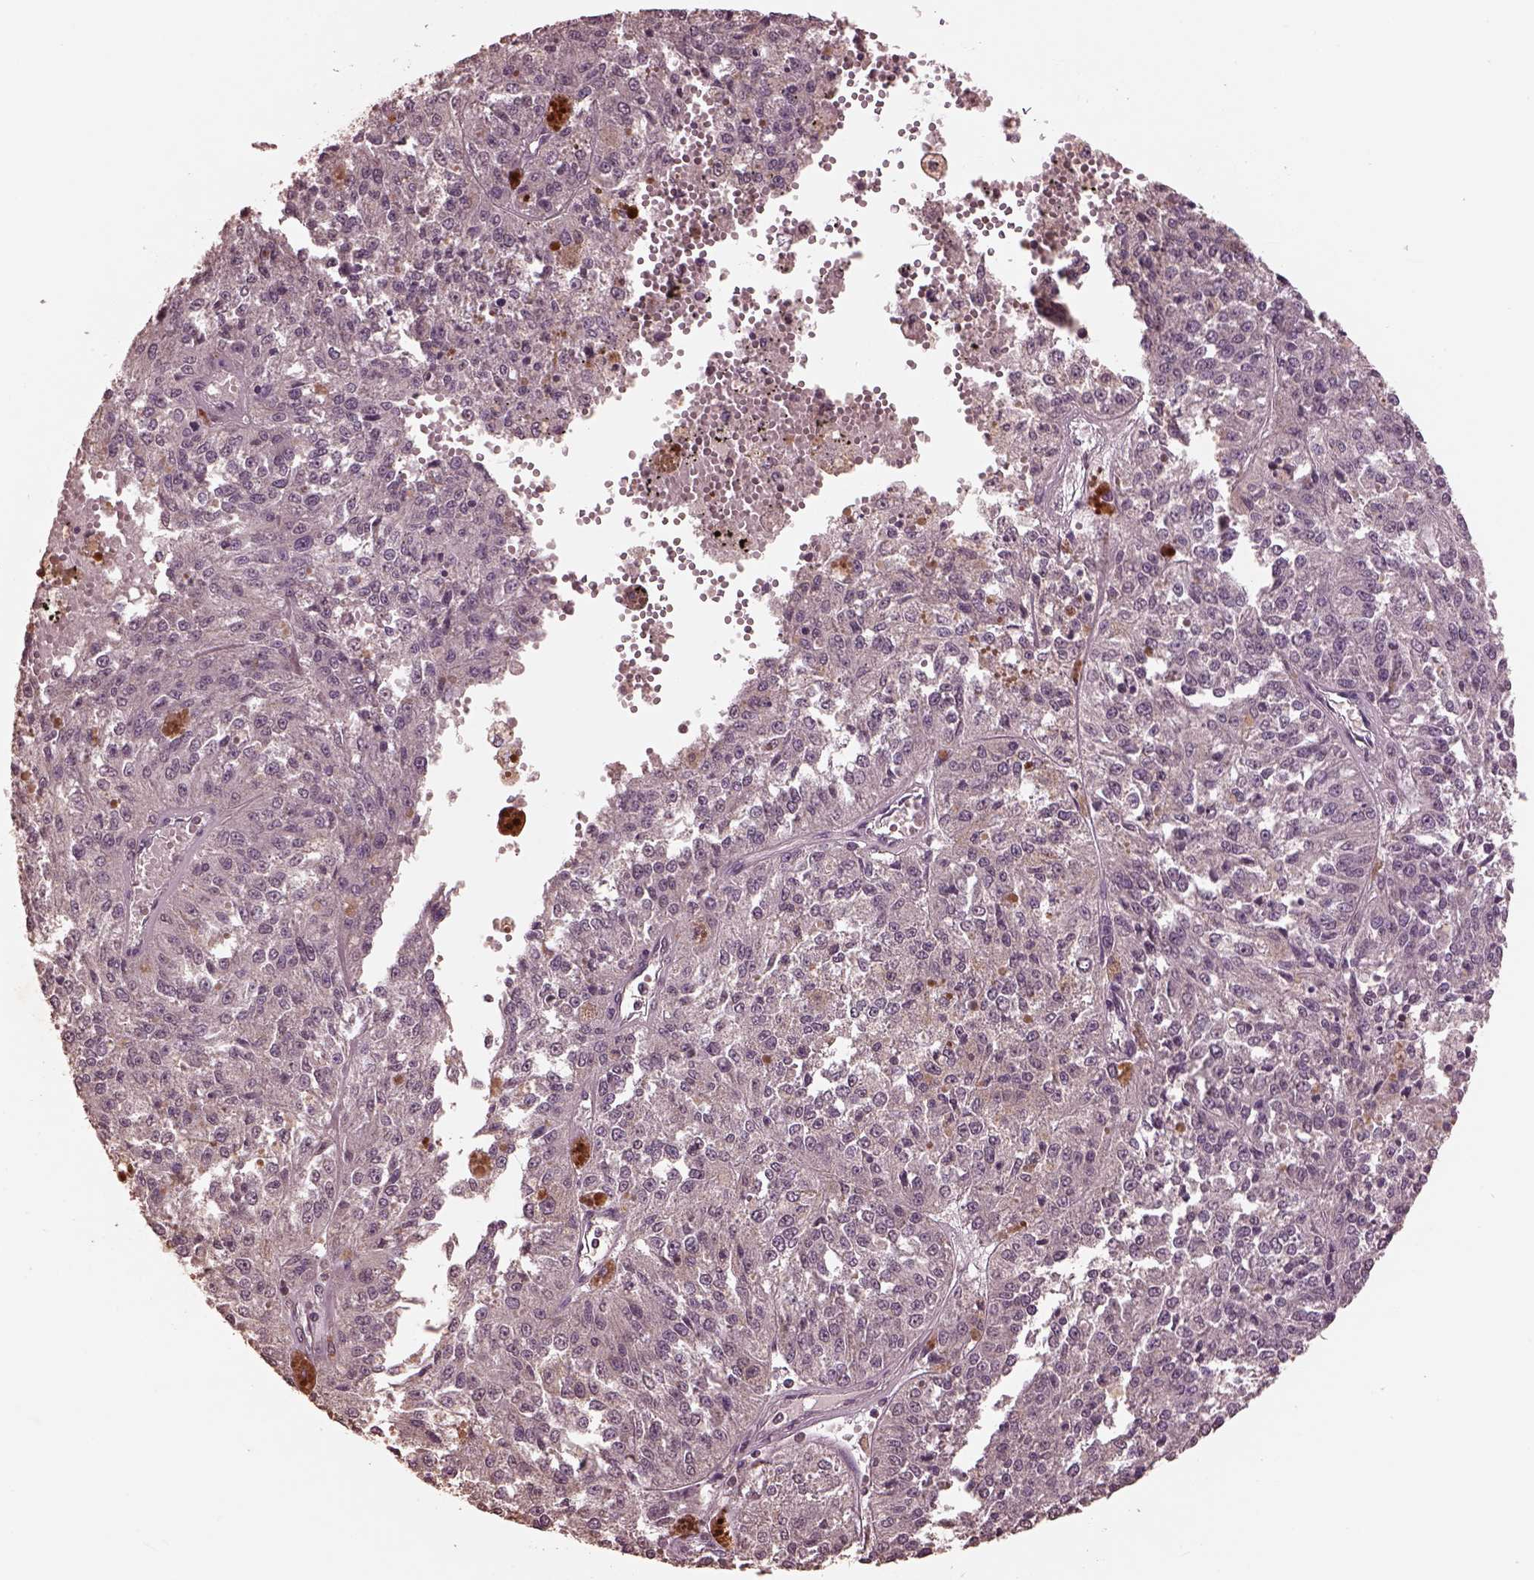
{"staining": {"intensity": "negative", "quantity": "none", "location": "none"}, "tissue": "melanoma", "cell_type": "Tumor cells", "image_type": "cancer", "snomed": [{"axis": "morphology", "description": "Malignant melanoma, Metastatic site"}, {"axis": "topography", "description": "Lymph node"}], "caption": "Micrograph shows no protein staining in tumor cells of malignant melanoma (metastatic site) tissue. (DAB immunohistochemistry (IHC) visualized using brightfield microscopy, high magnification).", "gene": "CPT1C", "patient": {"sex": "female", "age": 64}}